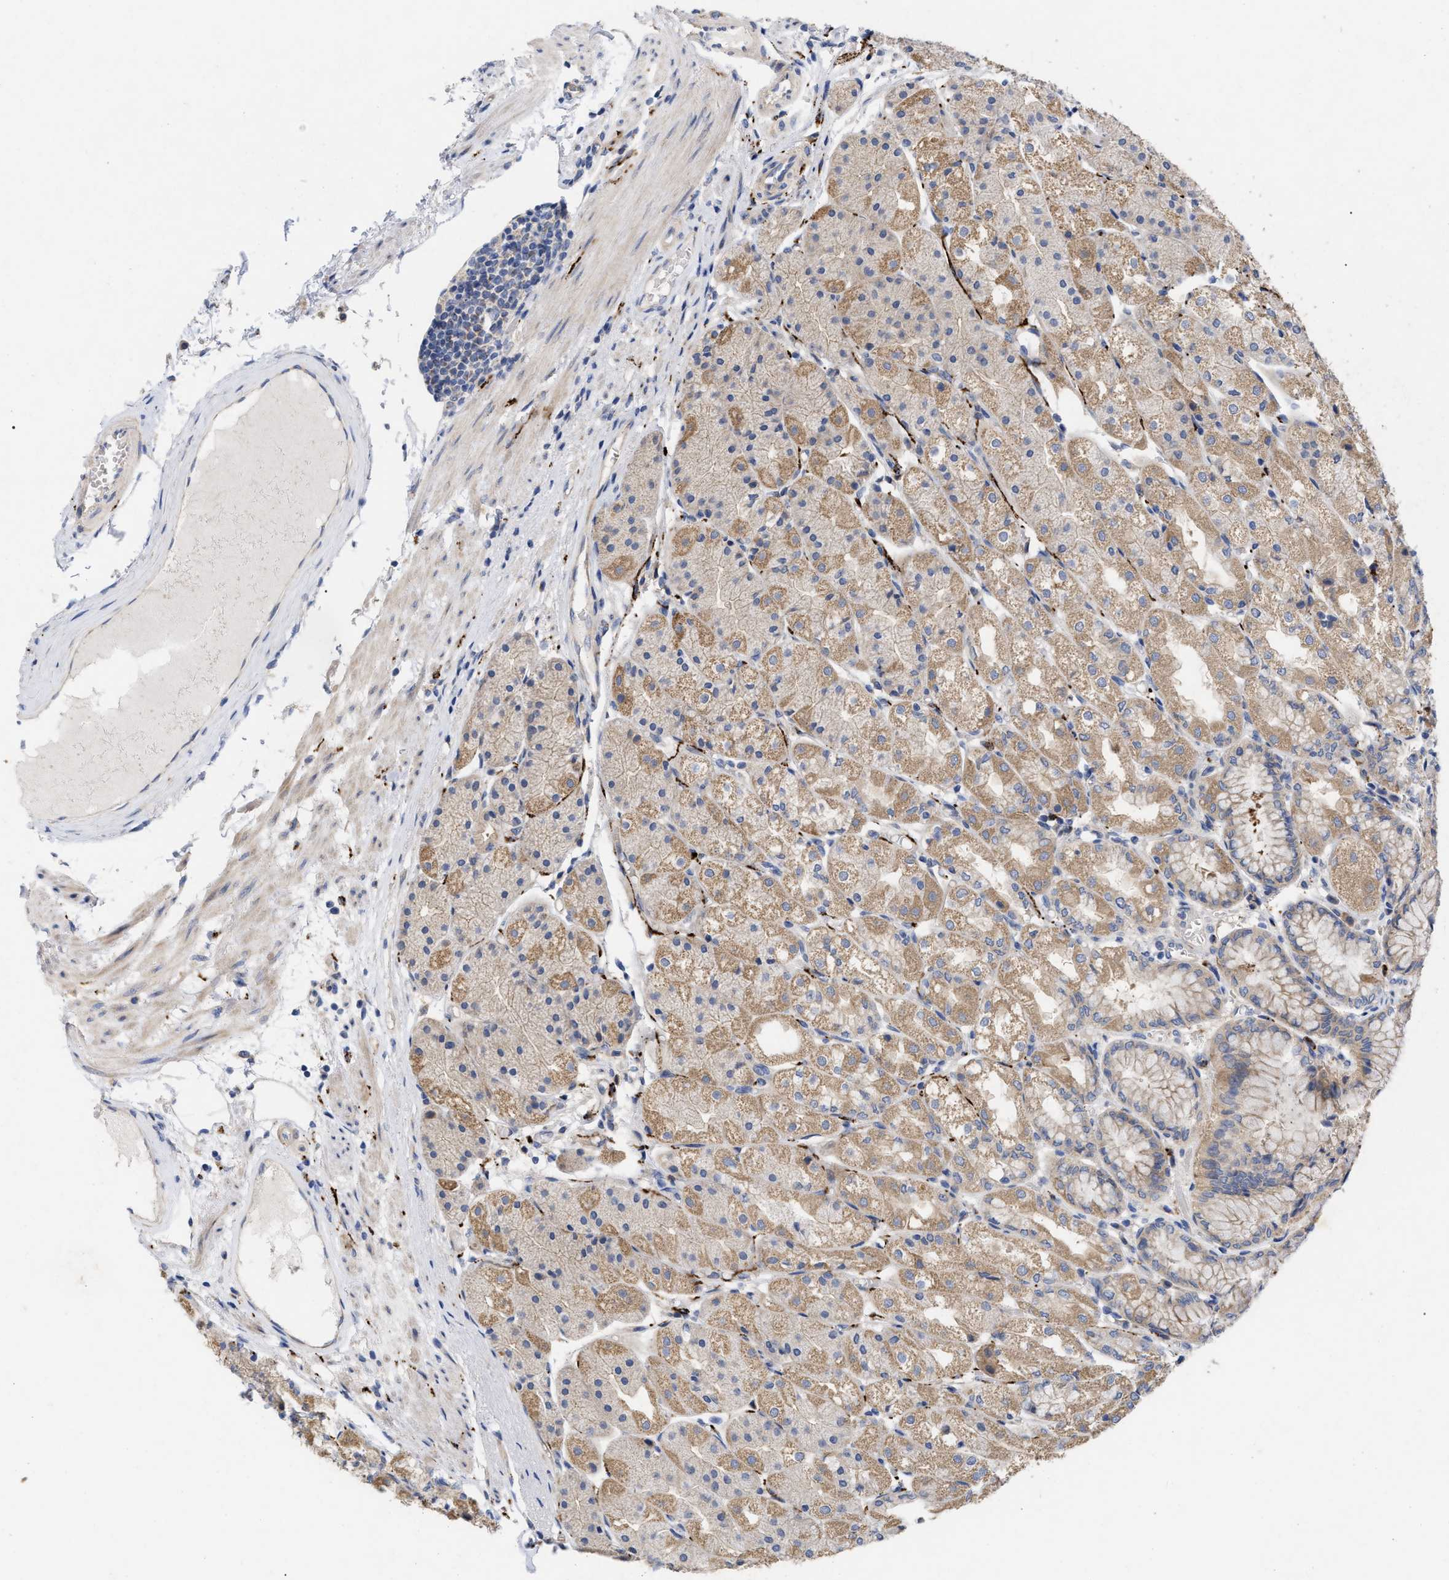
{"staining": {"intensity": "moderate", "quantity": "25%-75%", "location": "cytoplasmic/membranous"}, "tissue": "stomach", "cell_type": "Glandular cells", "image_type": "normal", "snomed": [{"axis": "morphology", "description": "Normal tissue, NOS"}, {"axis": "topography", "description": "Stomach, upper"}], "caption": "This image demonstrates immunohistochemistry (IHC) staining of unremarkable stomach, with medium moderate cytoplasmic/membranous expression in approximately 25%-75% of glandular cells.", "gene": "VIP", "patient": {"sex": "male", "age": 72}}